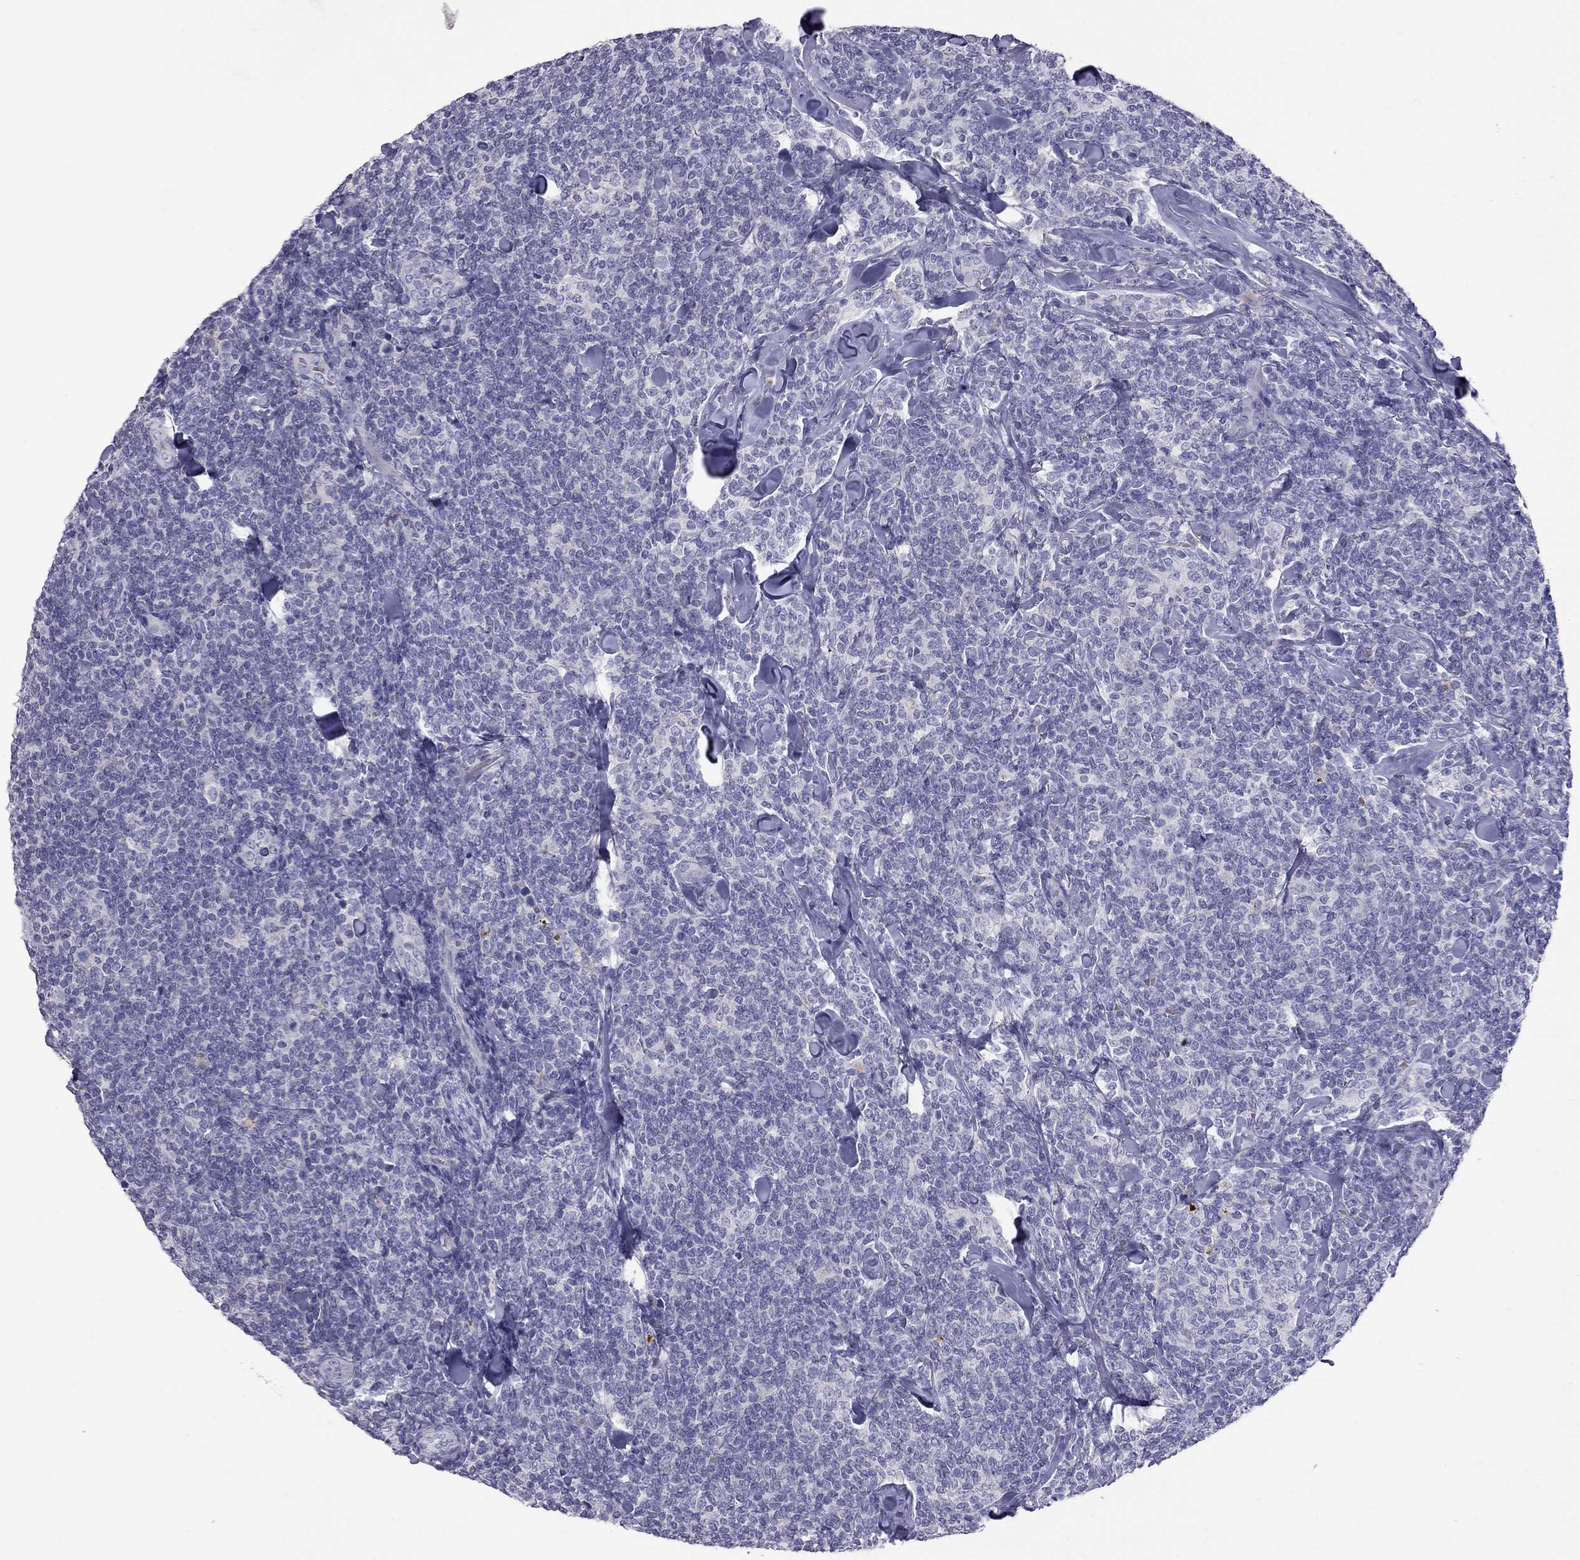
{"staining": {"intensity": "negative", "quantity": "none", "location": "none"}, "tissue": "lymphoma", "cell_type": "Tumor cells", "image_type": "cancer", "snomed": [{"axis": "morphology", "description": "Malignant lymphoma, non-Hodgkin's type, Low grade"}, {"axis": "topography", "description": "Lymph node"}], "caption": "Immunohistochemical staining of lymphoma exhibits no significant expression in tumor cells.", "gene": "MUC16", "patient": {"sex": "female", "age": 56}}